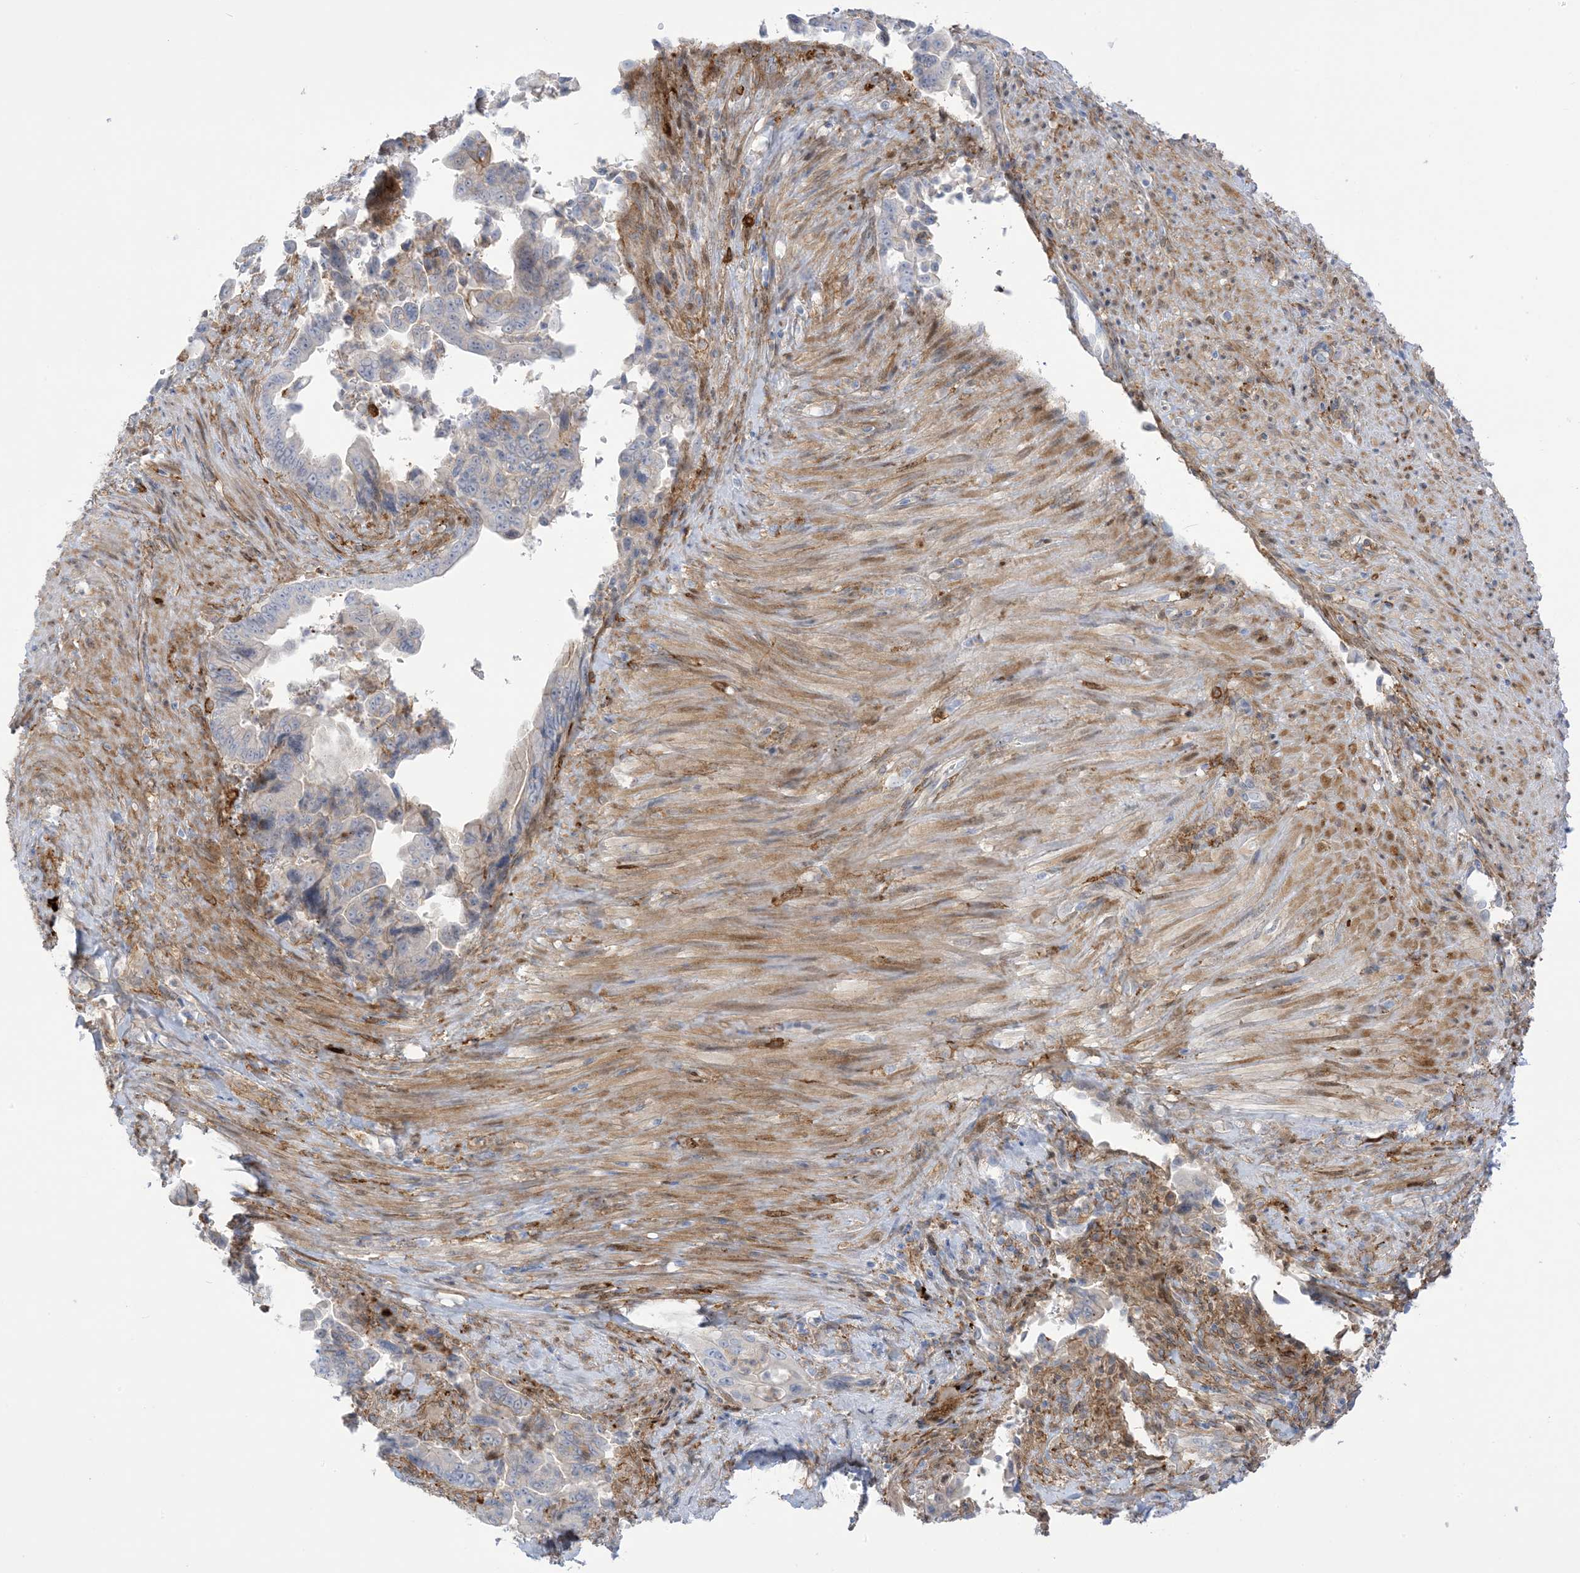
{"staining": {"intensity": "negative", "quantity": "none", "location": "none"}, "tissue": "pancreatic cancer", "cell_type": "Tumor cells", "image_type": "cancer", "snomed": [{"axis": "morphology", "description": "Adenocarcinoma, NOS"}, {"axis": "topography", "description": "Pancreas"}], "caption": "Histopathology image shows no protein expression in tumor cells of adenocarcinoma (pancreatic) tissue.", "gene": "ICMT", "patient": {"sex": "male", "age": 70}}